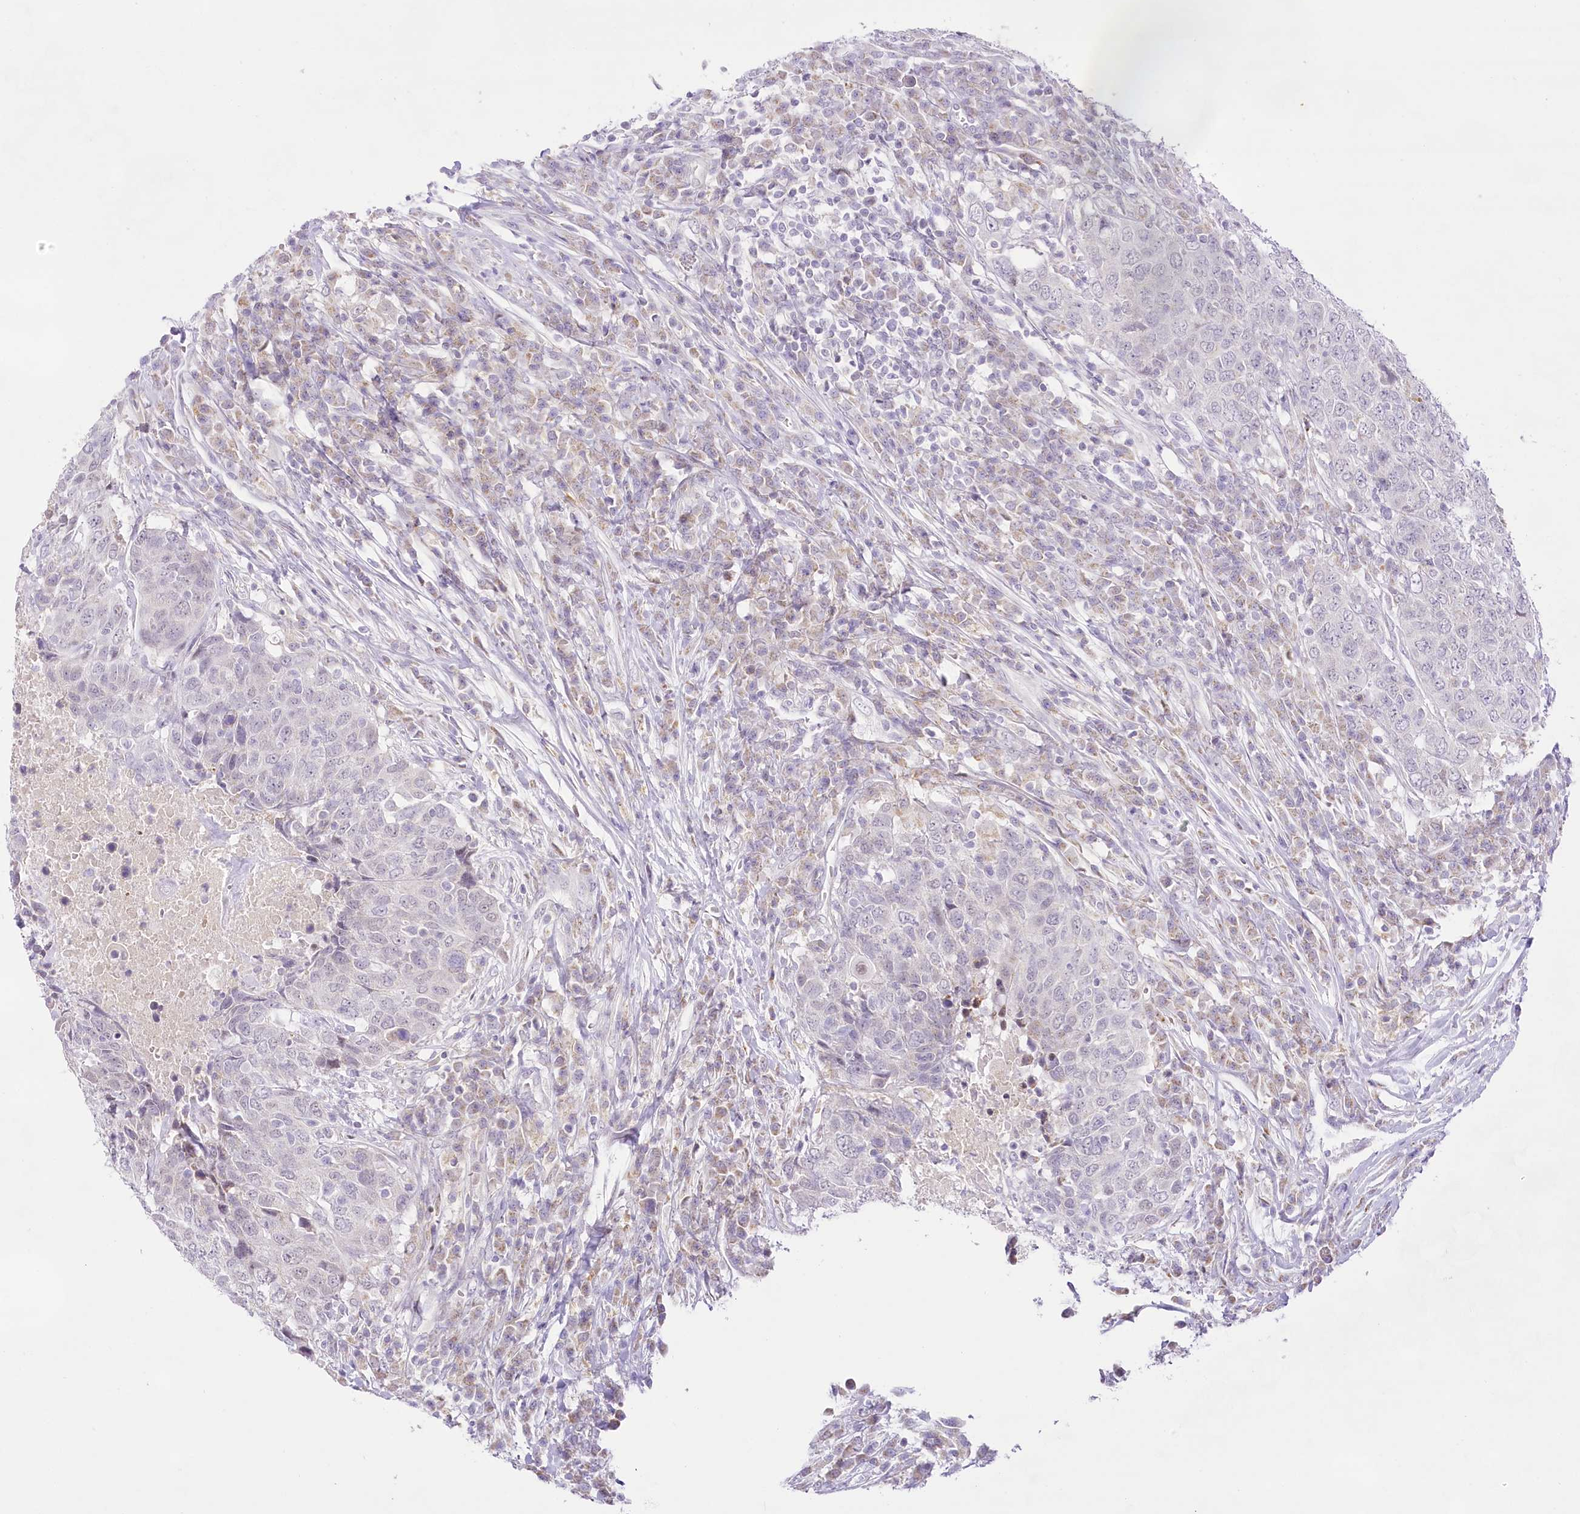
{"staining": {"intensity": "negative", "quantity": "none", "location": "none"}, "tissue": "head and neck cancer", "cell_type": "Tumor cells", "image_type": "cancer", "snomed": [{"axis": "morphology", "description": "Squamous cell carcinoma, NOS"}, {"axis": "topography", "description": "Head-Neck"}], "caption": "Immunohistochemical staining of human head and neck squamous cell carcinoma shows no significant staining in tumor cells.", "gene": "CCDC30", "patient": {"sex": "male", "age": 66}}